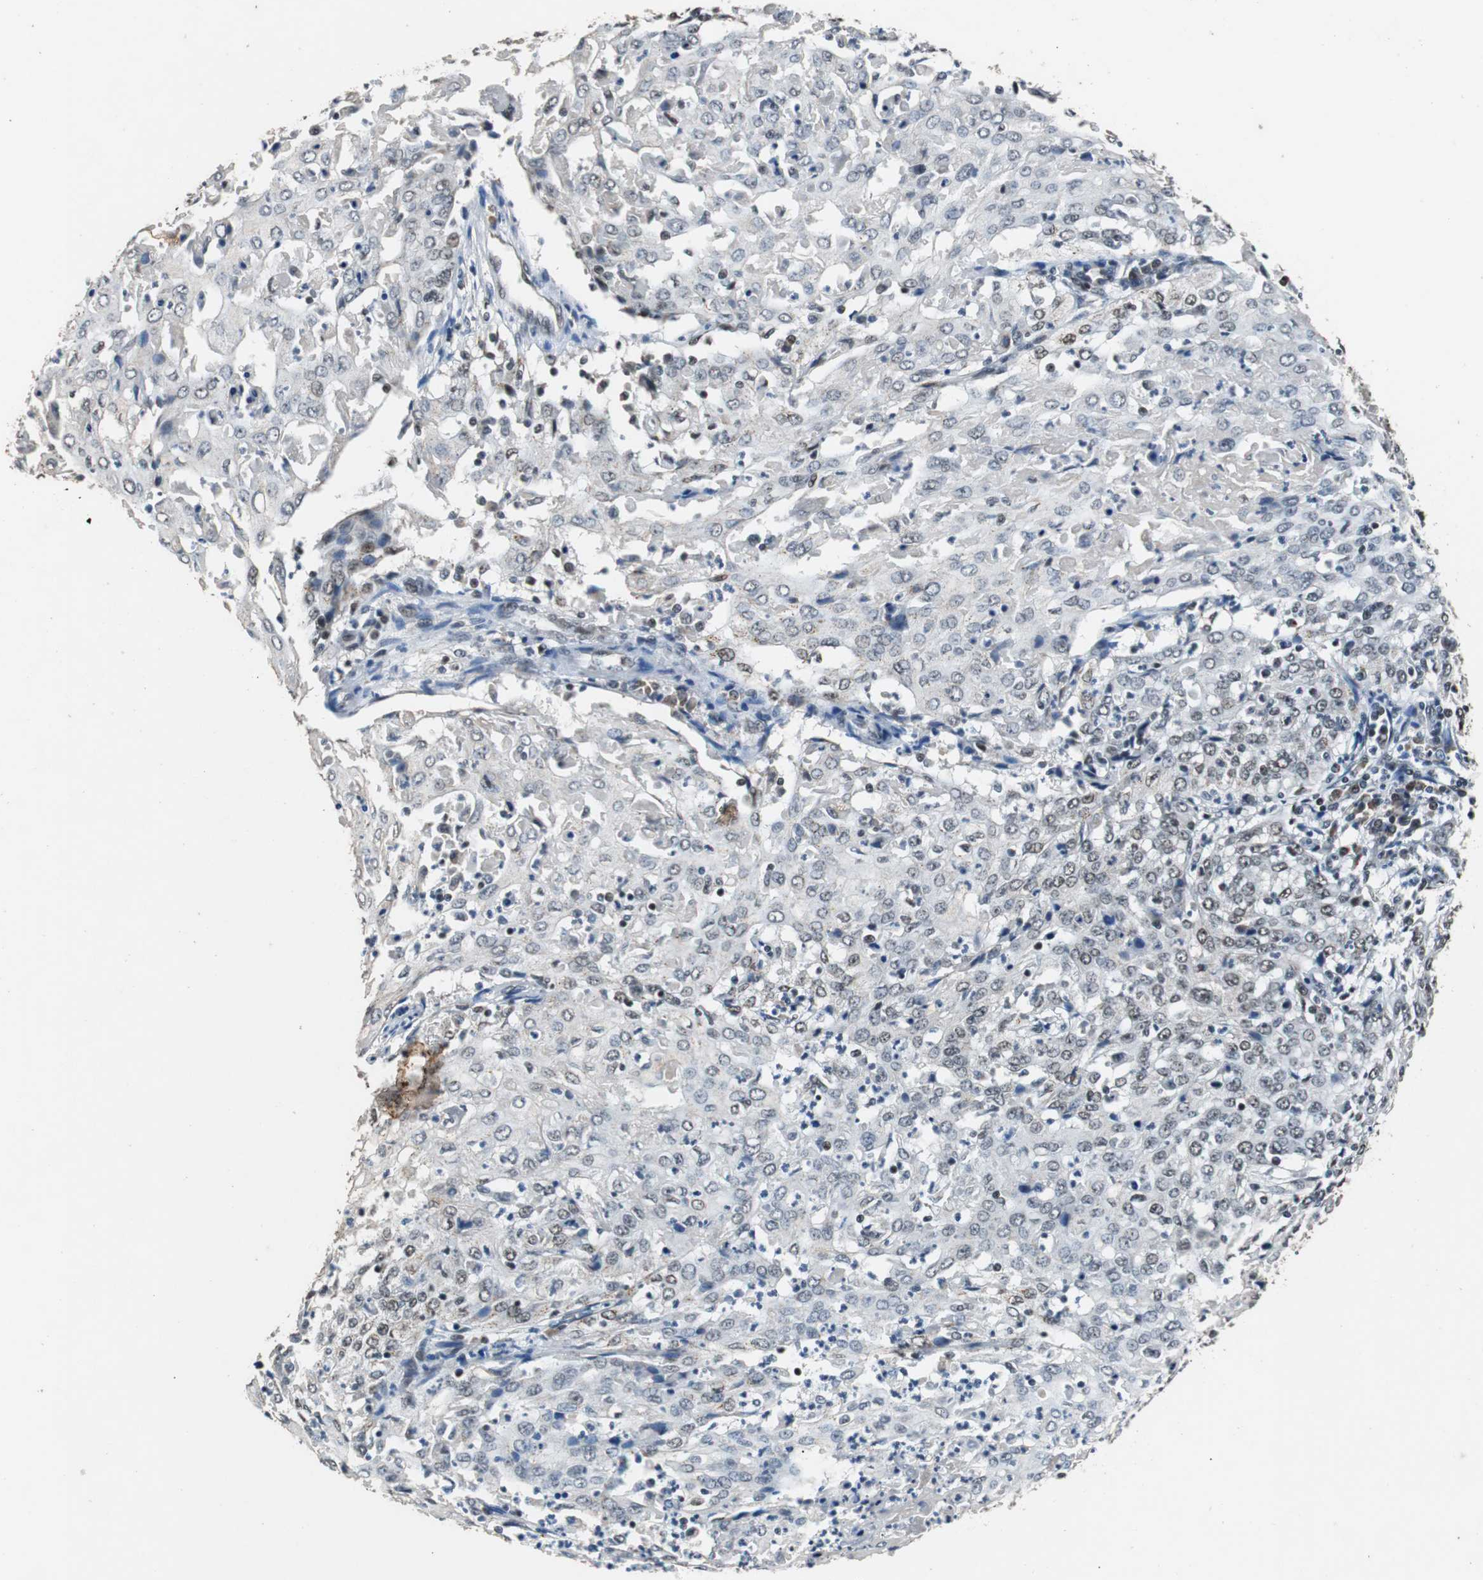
{"staining": {"intensity": "weak", "quantity": "<25%", "location": "nuclear"}, "tissue": "cervical cancer", "cell_type": "Tumor cells", "image_type": "cancer", "snomed": [{"axis": "morphology", "description": "Squamous cell carcinoma, NOS"}, {"axis": "topography", "description": "Cervix"}], "caption": "An IHC image of cervical cancer is shown. There is no staining in tumor cells of cervical cancer. The staining is performed using DAB (3,3'-diaminobenzidine) brown chromogen with nuclei counter-stained in using hematoxylin.", "gene": "USP28", "patient": {"sex": "female", "age": 39}}